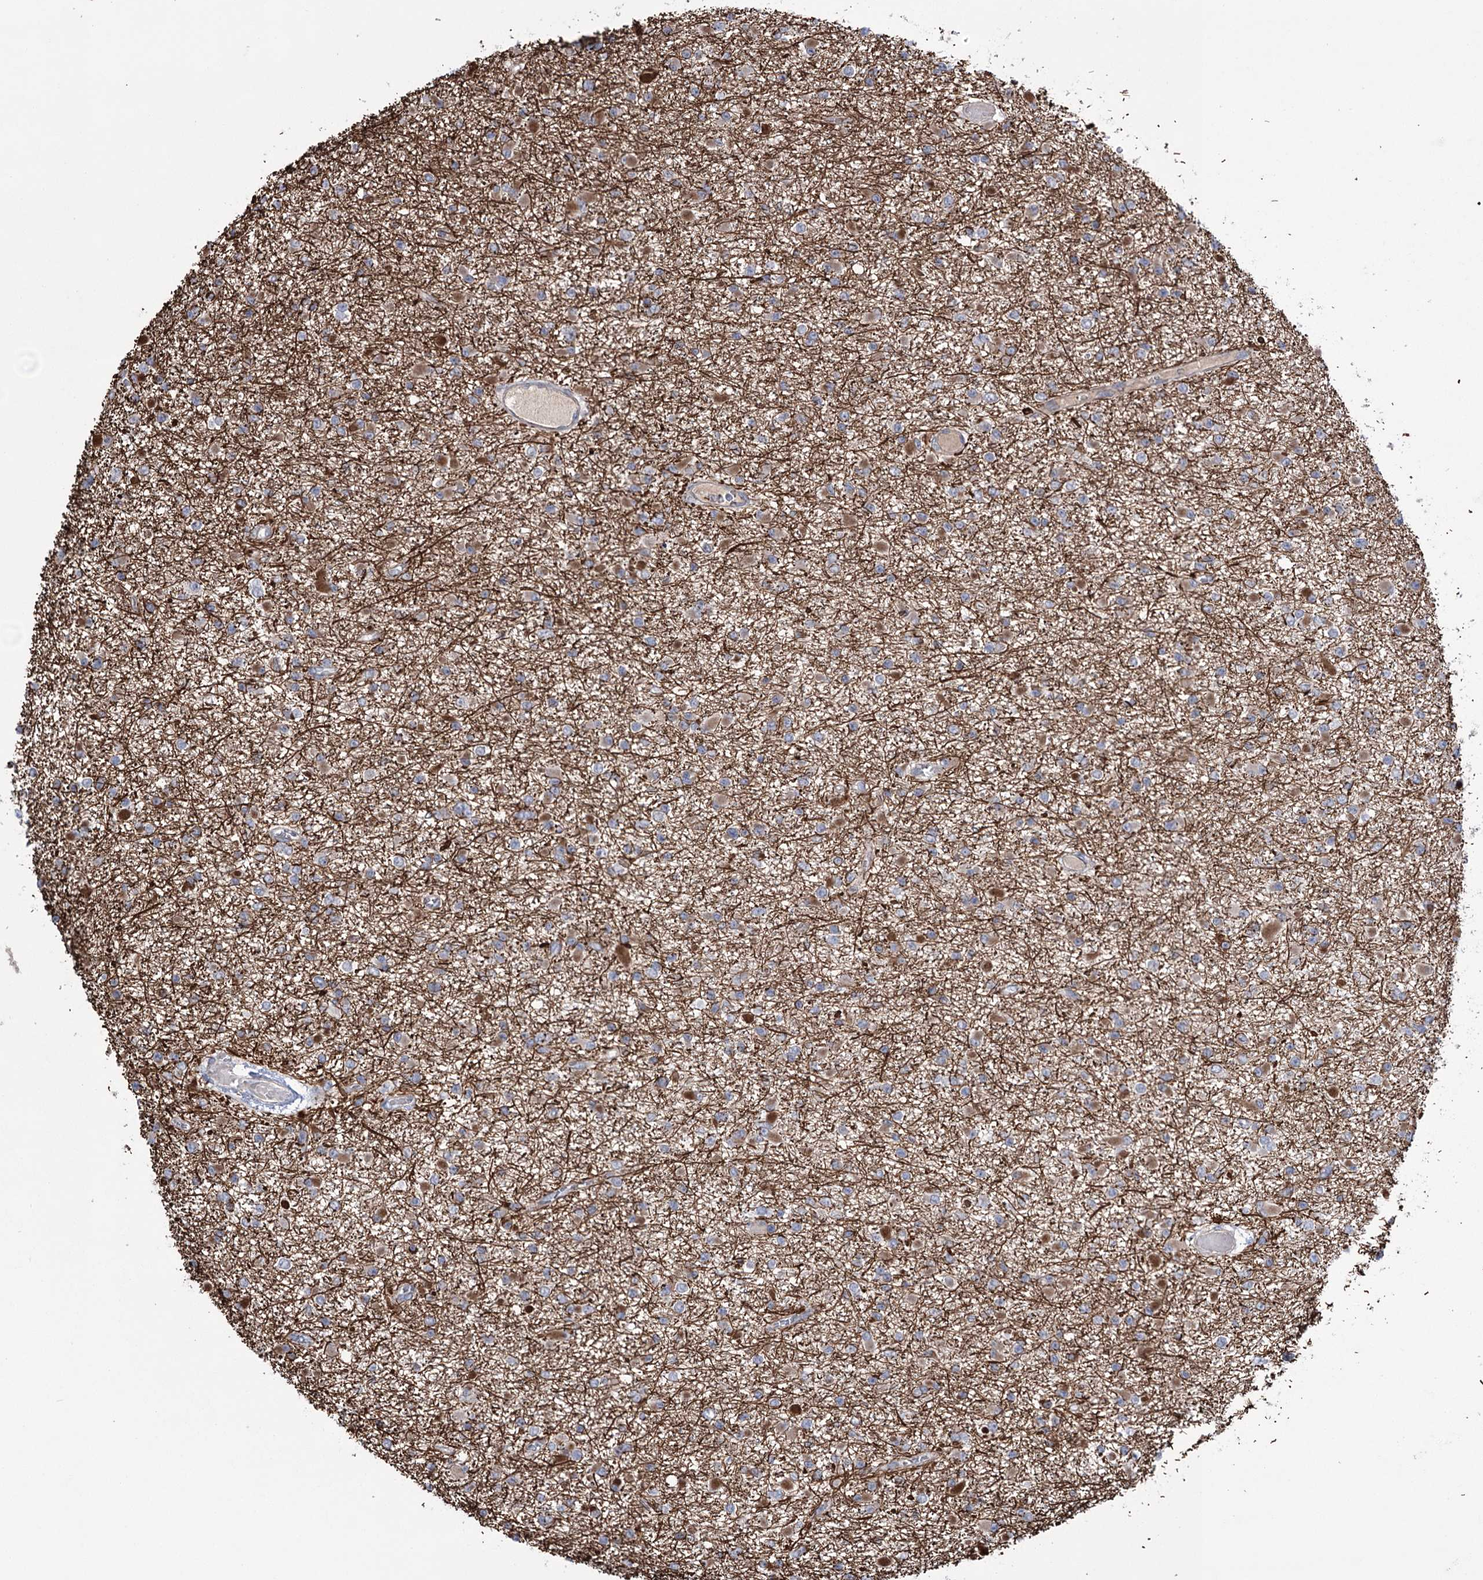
{"staining": {"intensity": "moderate", "quantity": "25%-75%", "location": "cytoplasmic/membranous"}, "tissue": "glioma", "cell_type": "Tumor cells", "image_type": "cancer", "snomed": [{"axis": "morphology", "description": "Glioma, malignant, Low grade"}, {"axis": "topography", "description": "Brain"}], "caption": "A photomicrograph of human glioma stained for a protein demonstrates moderate cytoplasmic/membranous brown staining in tumor cells.", "gene": "TRIM71", "patient": {"sex": "female", "age": 22}}